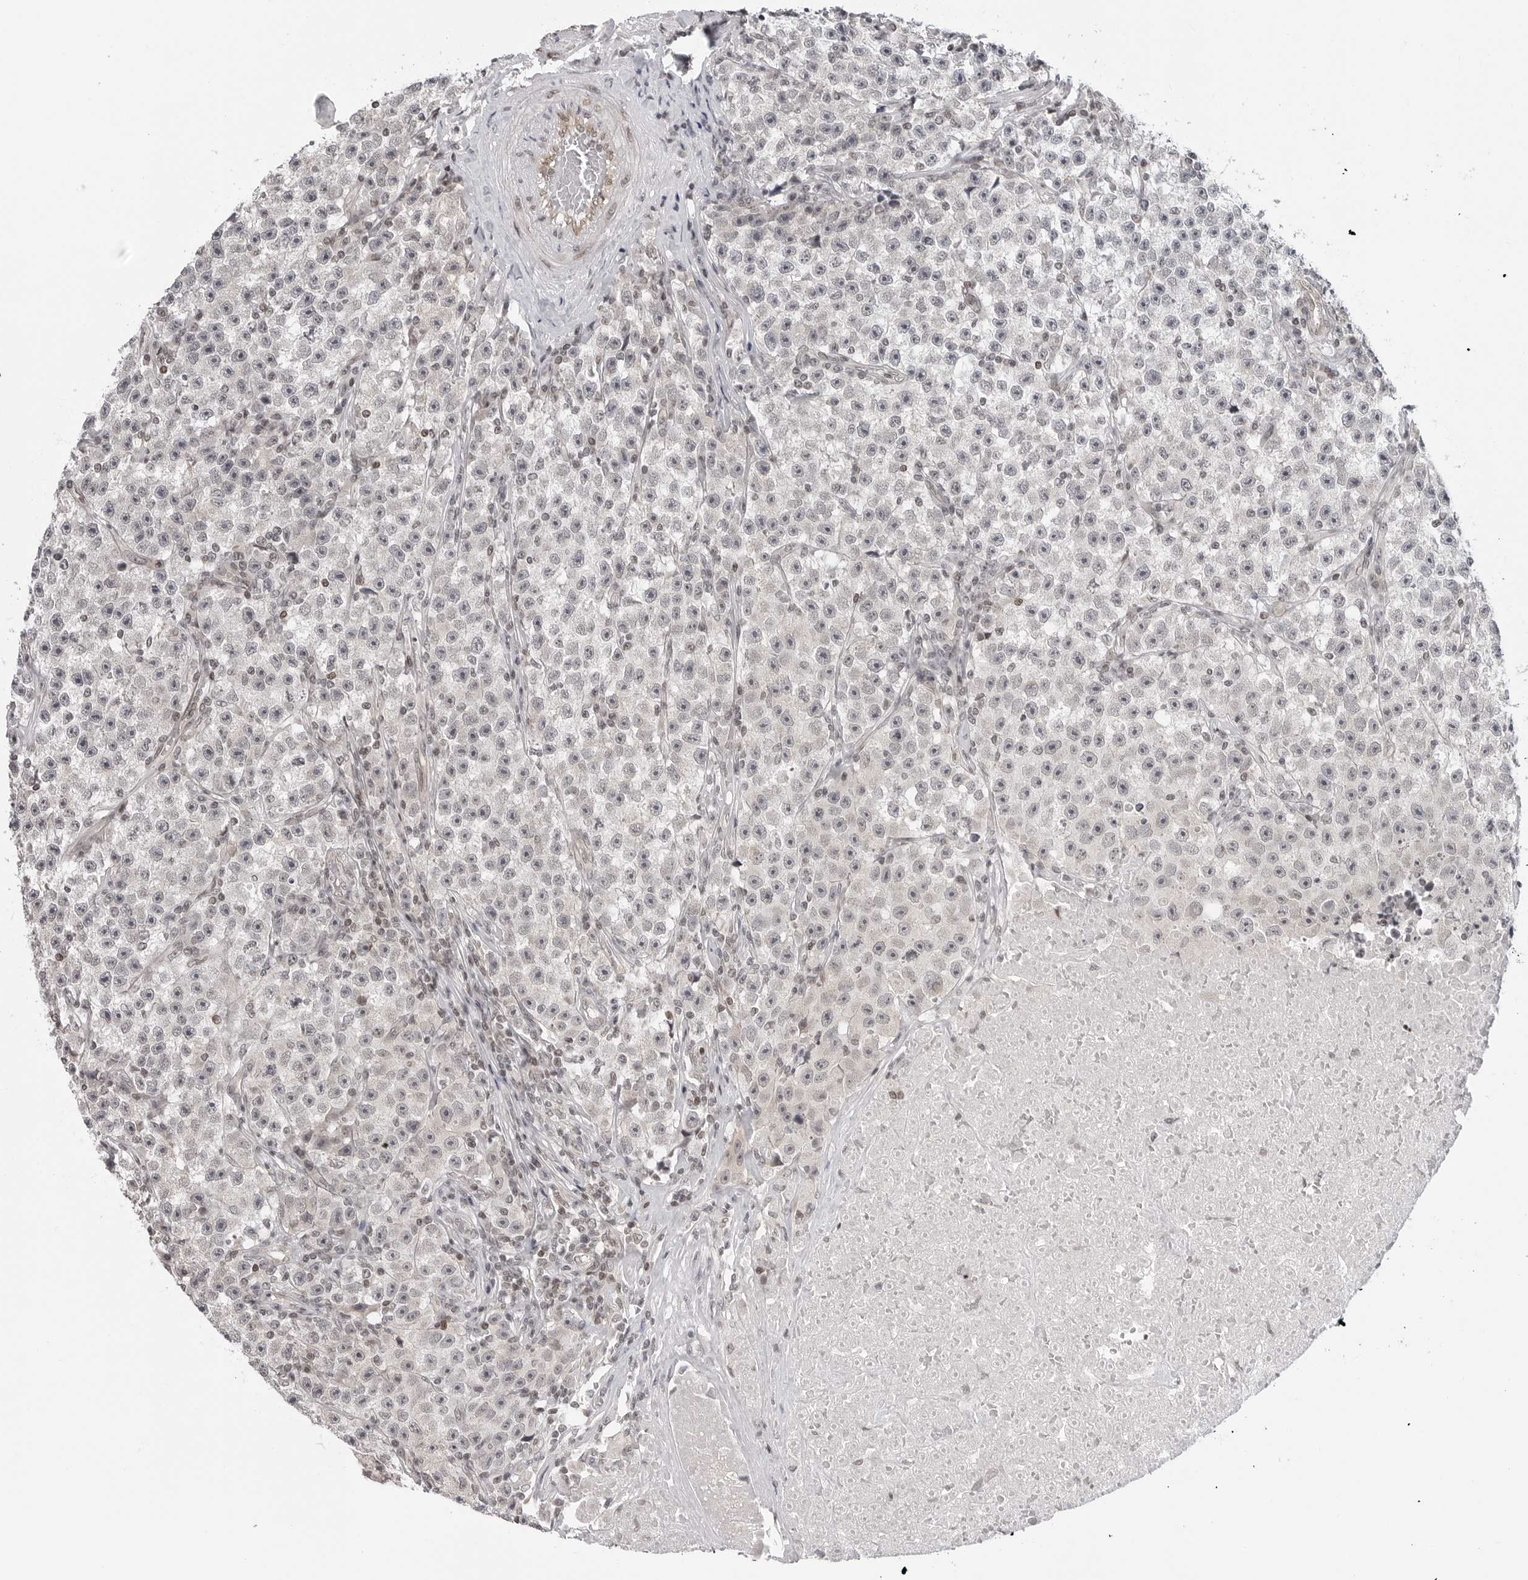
{"staining": {"intensity": "negative", "quantity": "none", "location": "none"}, "tissue": "testis cancer", "cell_type": "Tumor cells", "image_type": "cancer", "snomed": [{"axis": "morphology", "description": "Seminoma, NOS"}, {"axis": "topography", "description": "Testis"}], "caption": "The immunohistochemistry photomicrograph has no significant staining in tumor cells of seminoma (testis) tissue.", "gene": "C8orf33", "patient": {"sex": "male", "age": 22}}